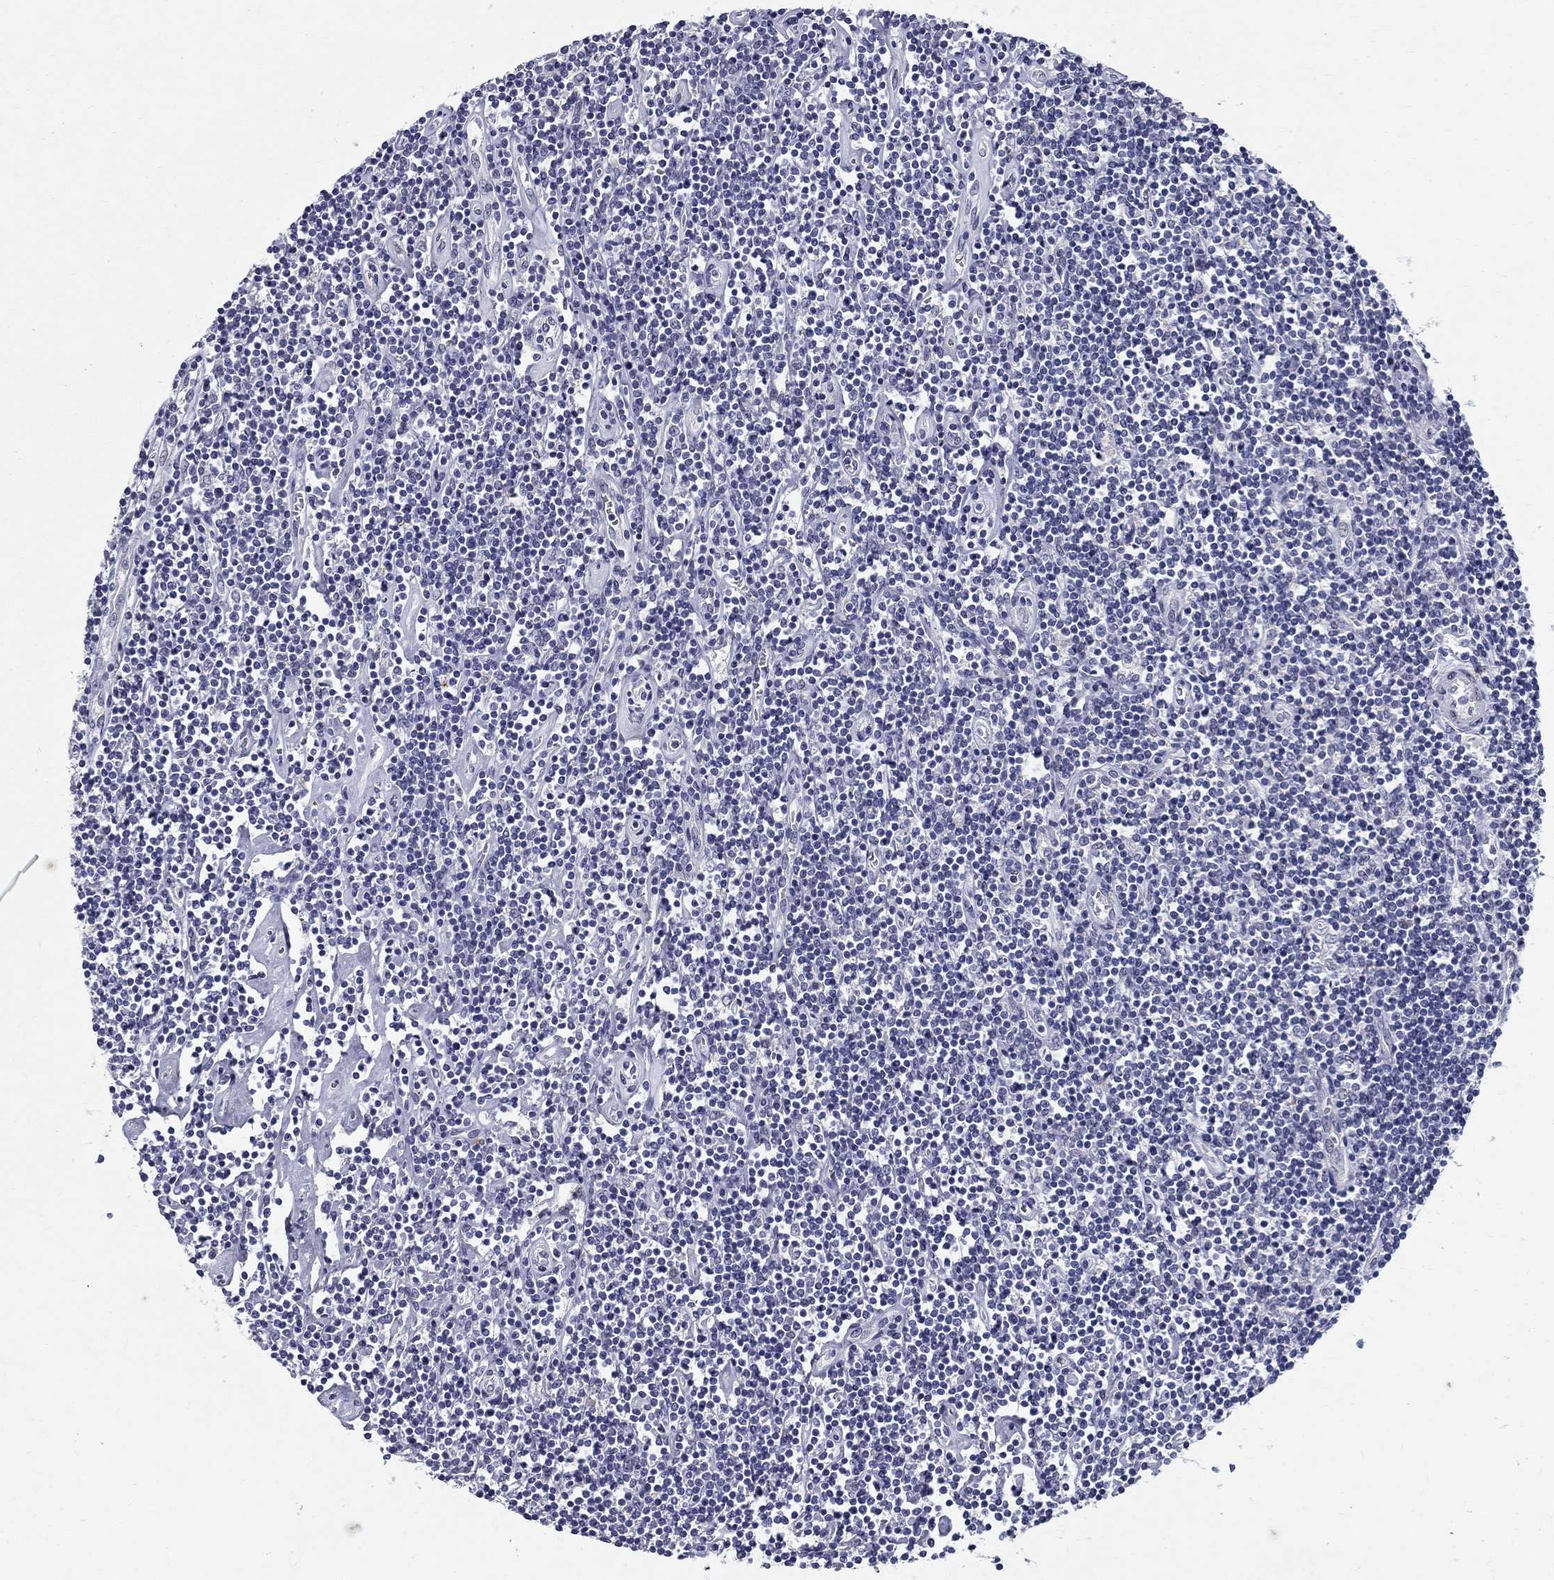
{"staining": {"intensity": "negative", "quantity": "none", "location": "none"}, "tissue": "lymphoma", "cell_type": "Tumor cells", "image_type": "cancer", "snomed": [{"axis": "morphology", "description": "Hodgkin's disease, NOS"}, {"axis": "topography", "description": "Lymph node"}], "caption": "The image shows no staining of tumor cells in lymphoma.", "gene": "RBFOX1", "patient": {"sex": "male", "age": 40}}